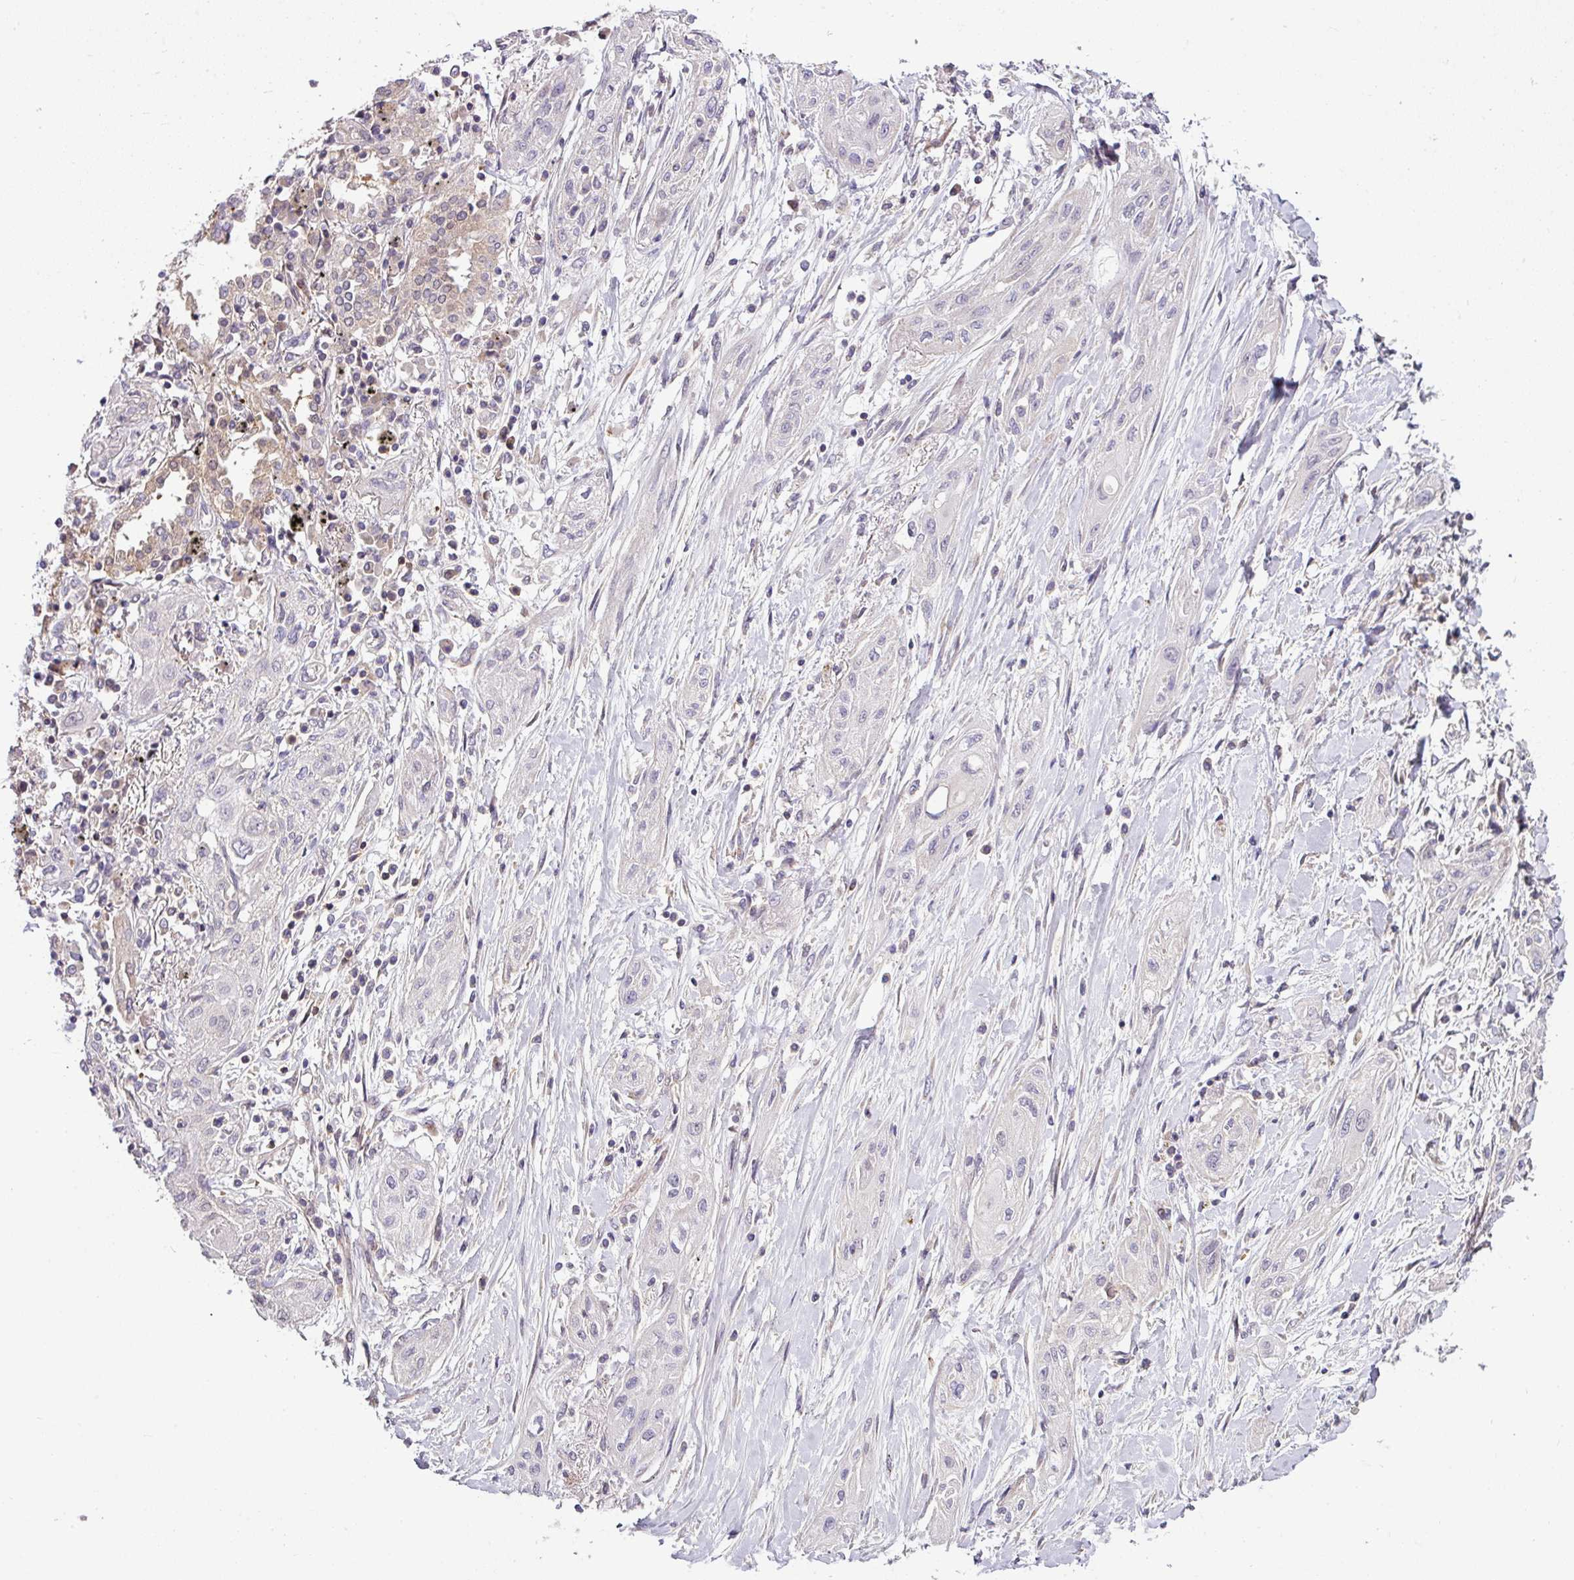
{"staining": {"intensity": "negative", "quantity": "none", "location": "none"}, "tissue": "lung cancer", "cell_type": "Tumor cells", "image_type": "cancer", "snomed": [{"axis": "morphology", "description": "Squamous cell carcinoma, NOS"}, {"axis": "topography", "description": "Lung"}], "caption": "Immunohistochemical staining of lung cancer exhibits no significant staining in tumor cells.", "gene": "SLAMF6", "patient": {"sex": "female", "age": 47}}